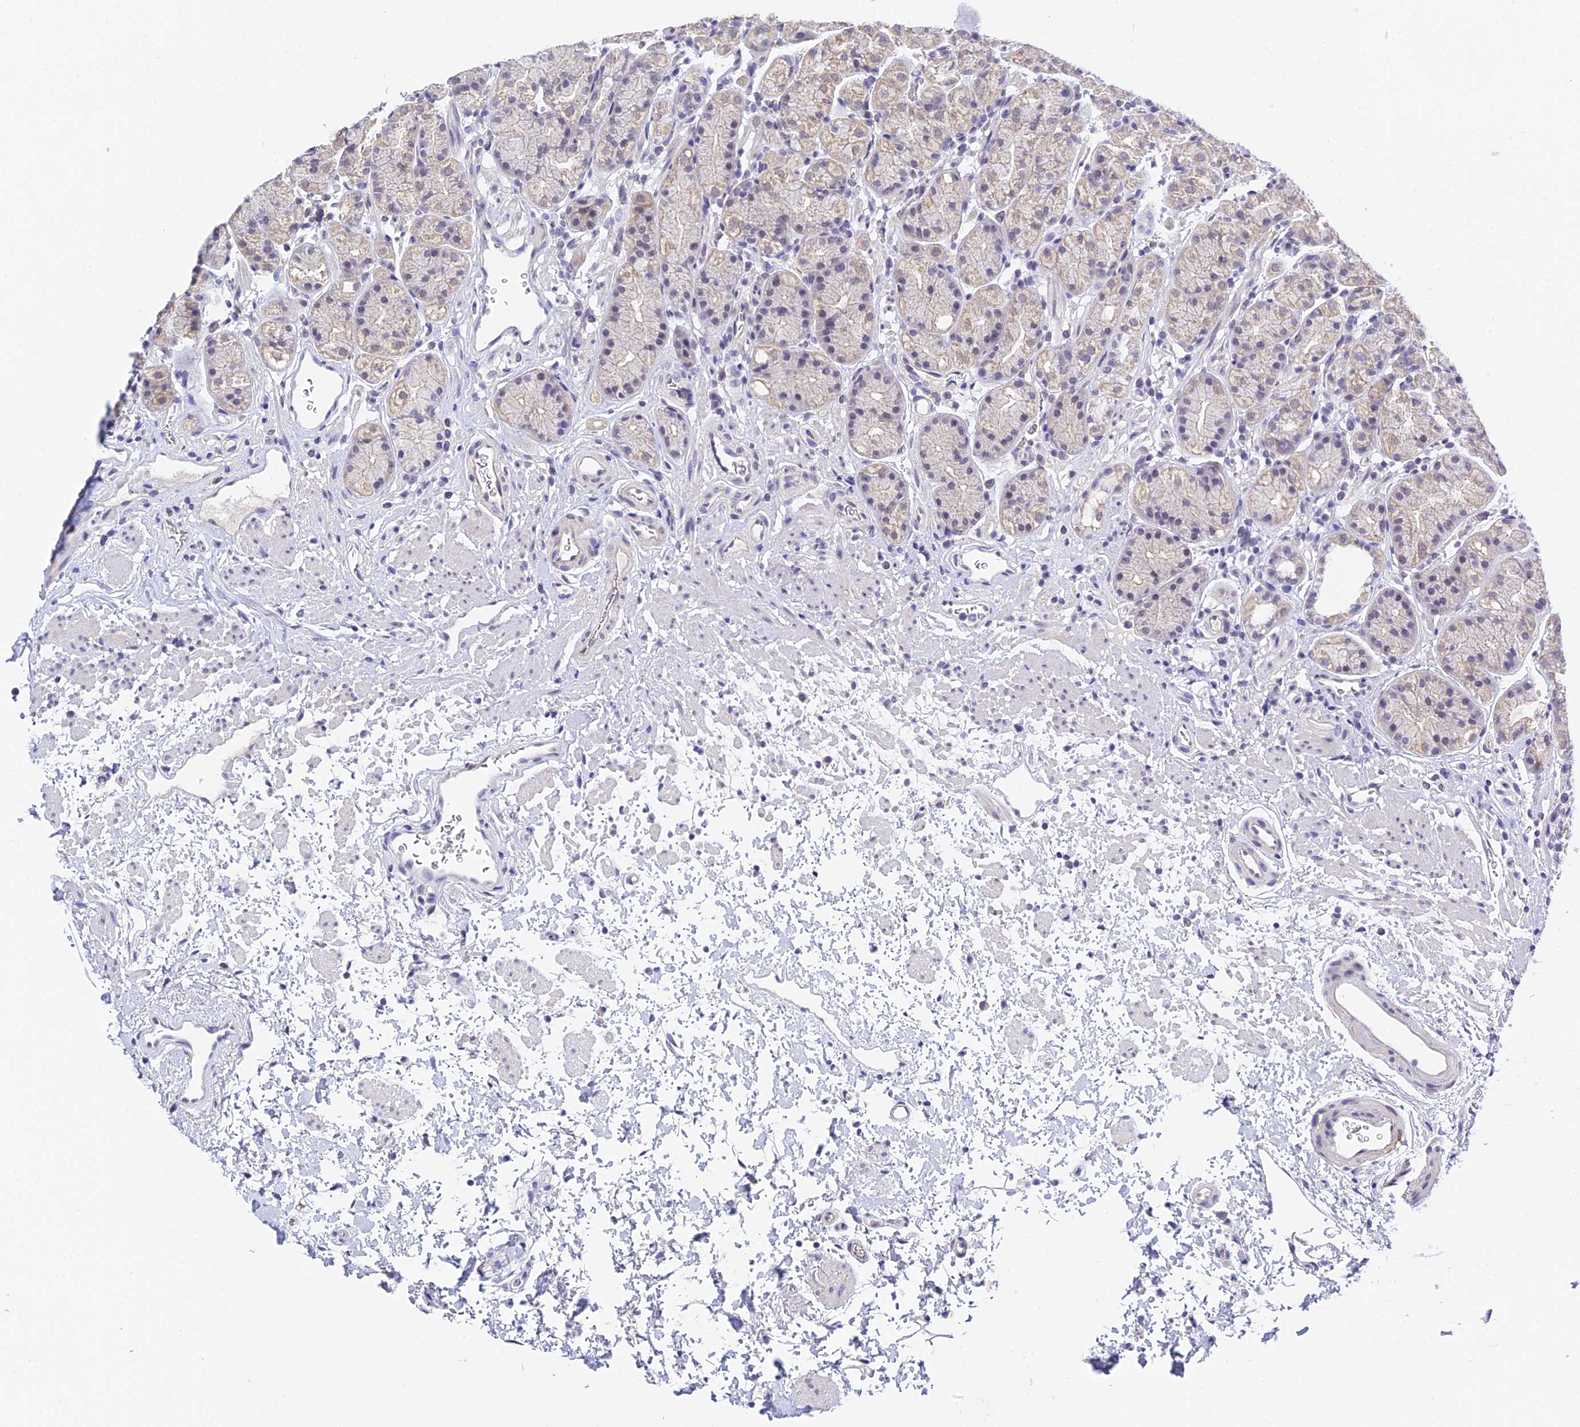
{"staining": {"intensity": "weak", "quantity": "25%-75%", "location": "cytoplasmic/membranous"}, "tissue": "stomach", "cell_type": "Glandular cells", "image_type": "normal", "snomed": [{"axis": "morphology", "description": "Normal tissue, NOS"}, {"axis": "topography", "description": "Stomach"}], "caption": "Weak cytoplasmic/membranous staining for a protein is present in approximately 25%-75% of glandular cells of normal stomach using immunohistochemistry.", "gene": "HOXB1", "patient": {"sex": "male", "age": 63}}